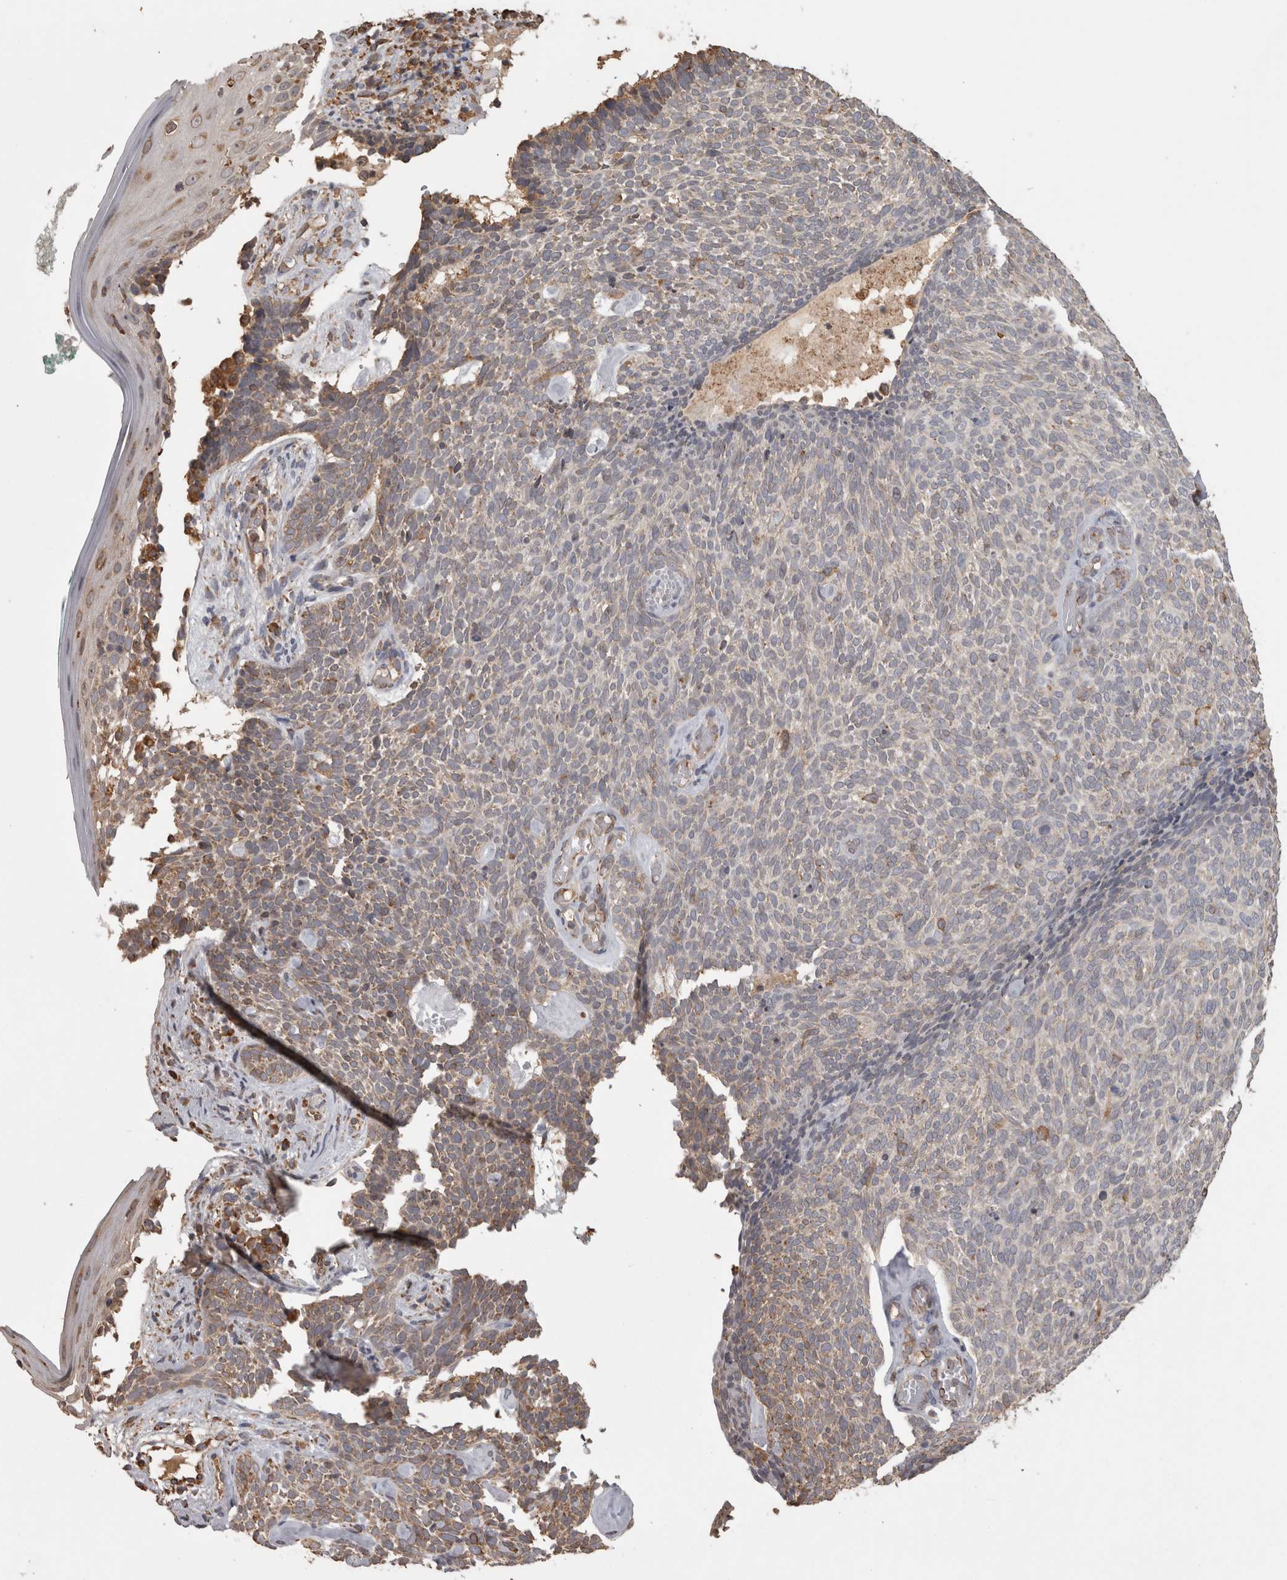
{"staining": {"intensity": "weak", "quantity": "<25%", "location": "cytoplasmic/membranous"}, "tissue": "skin cancer", "cell_type": "Tumor cells", "image_type": "cancer", "snomed": [{"axis": "morphology", "description": "Basal cell carcinoma"}, {"axis": "topography", "description": "Skin"}], "caption": "An immunohistochemistry (IHC) photomicrograph of basal cell carcinoma (skin) is shown. There is no staining in tumor cells of basal cell carcinoma (skin).", "gene": "PON2", "patient": {"sex": "female", "age": 84}}